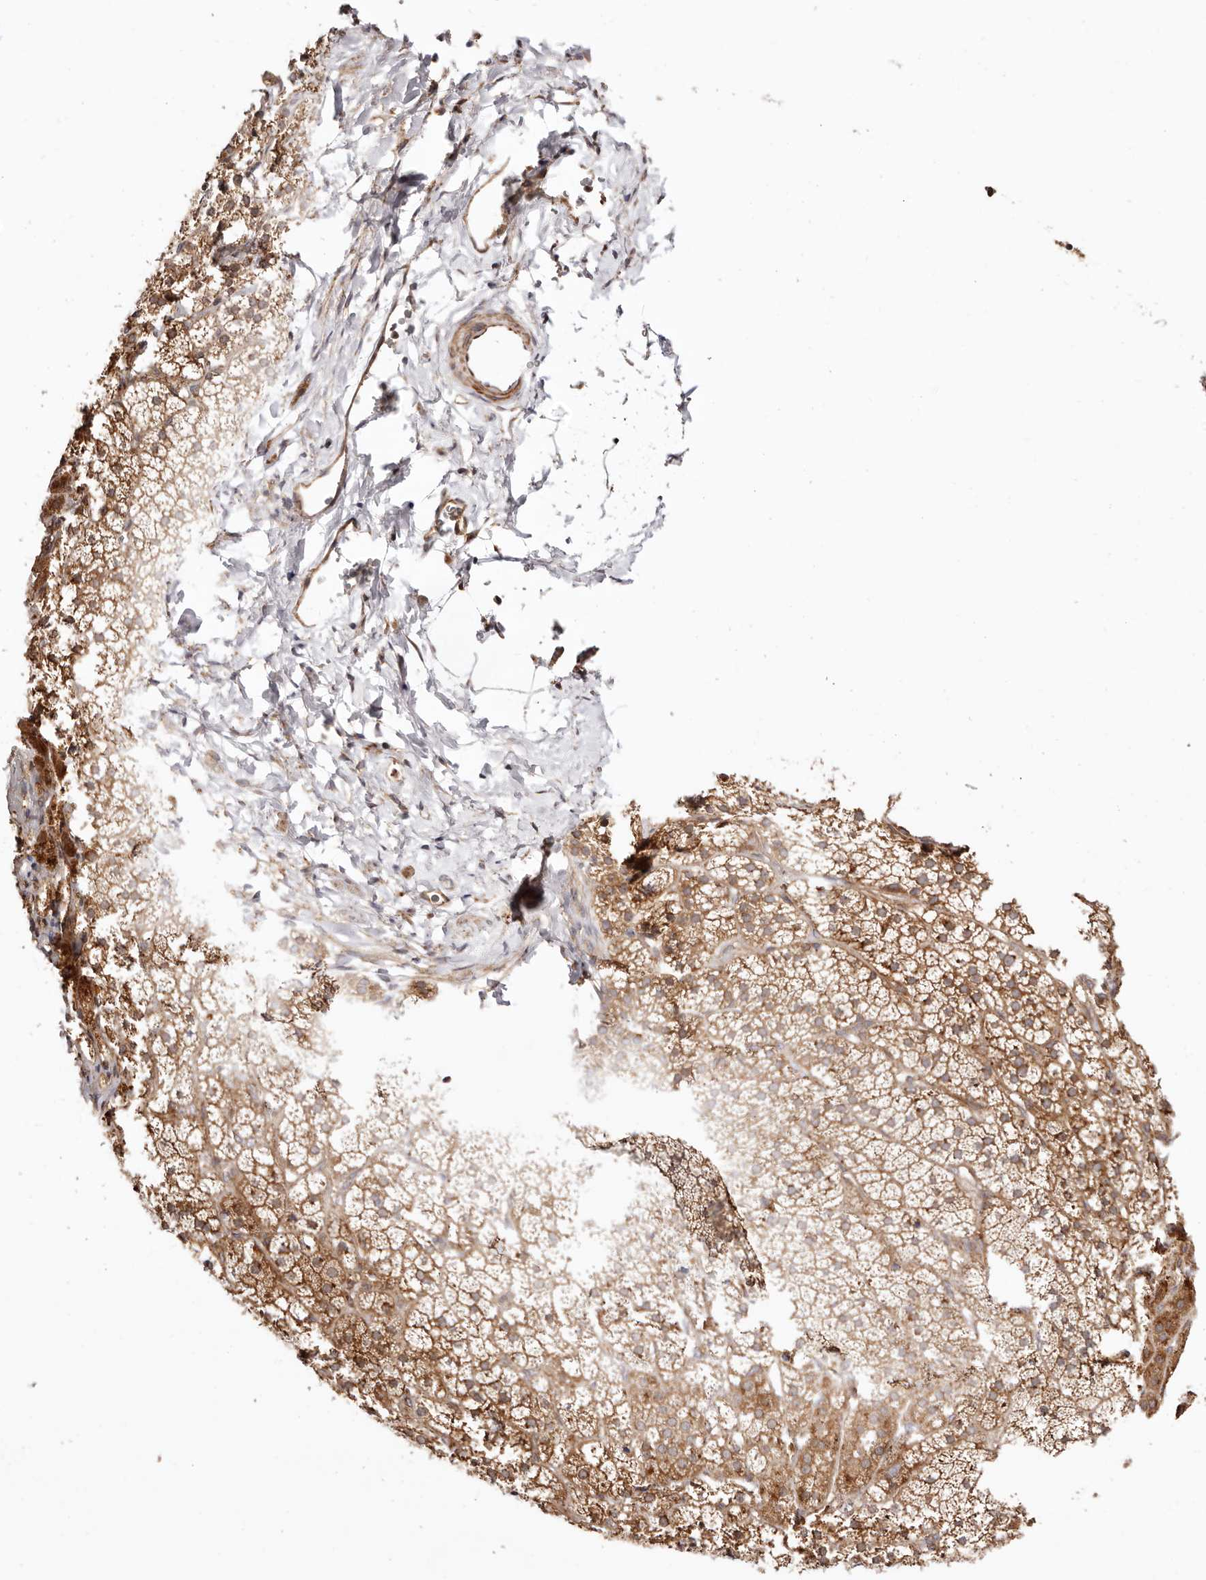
{"staining": {"intensity": "moderate", "quantity": ">75%", "location": "cytoplasmic/membranous"}, "tissue": "adrenal gland", "cell_type": "Glandular cells", "image_type": "normal", "snomed": [{"axis": "morphology", "description": "Normal tissue, NOS"}, {"axis": "topography", "description": "Adrenal gland"}], "caption": "A brown stain highlights moderate cytoplasmic/membranous staining of a protein in glandular cells of benign human adrenal gland.", "gene": "MAPK1", "patient": {"sex": "female", "age": 44}}